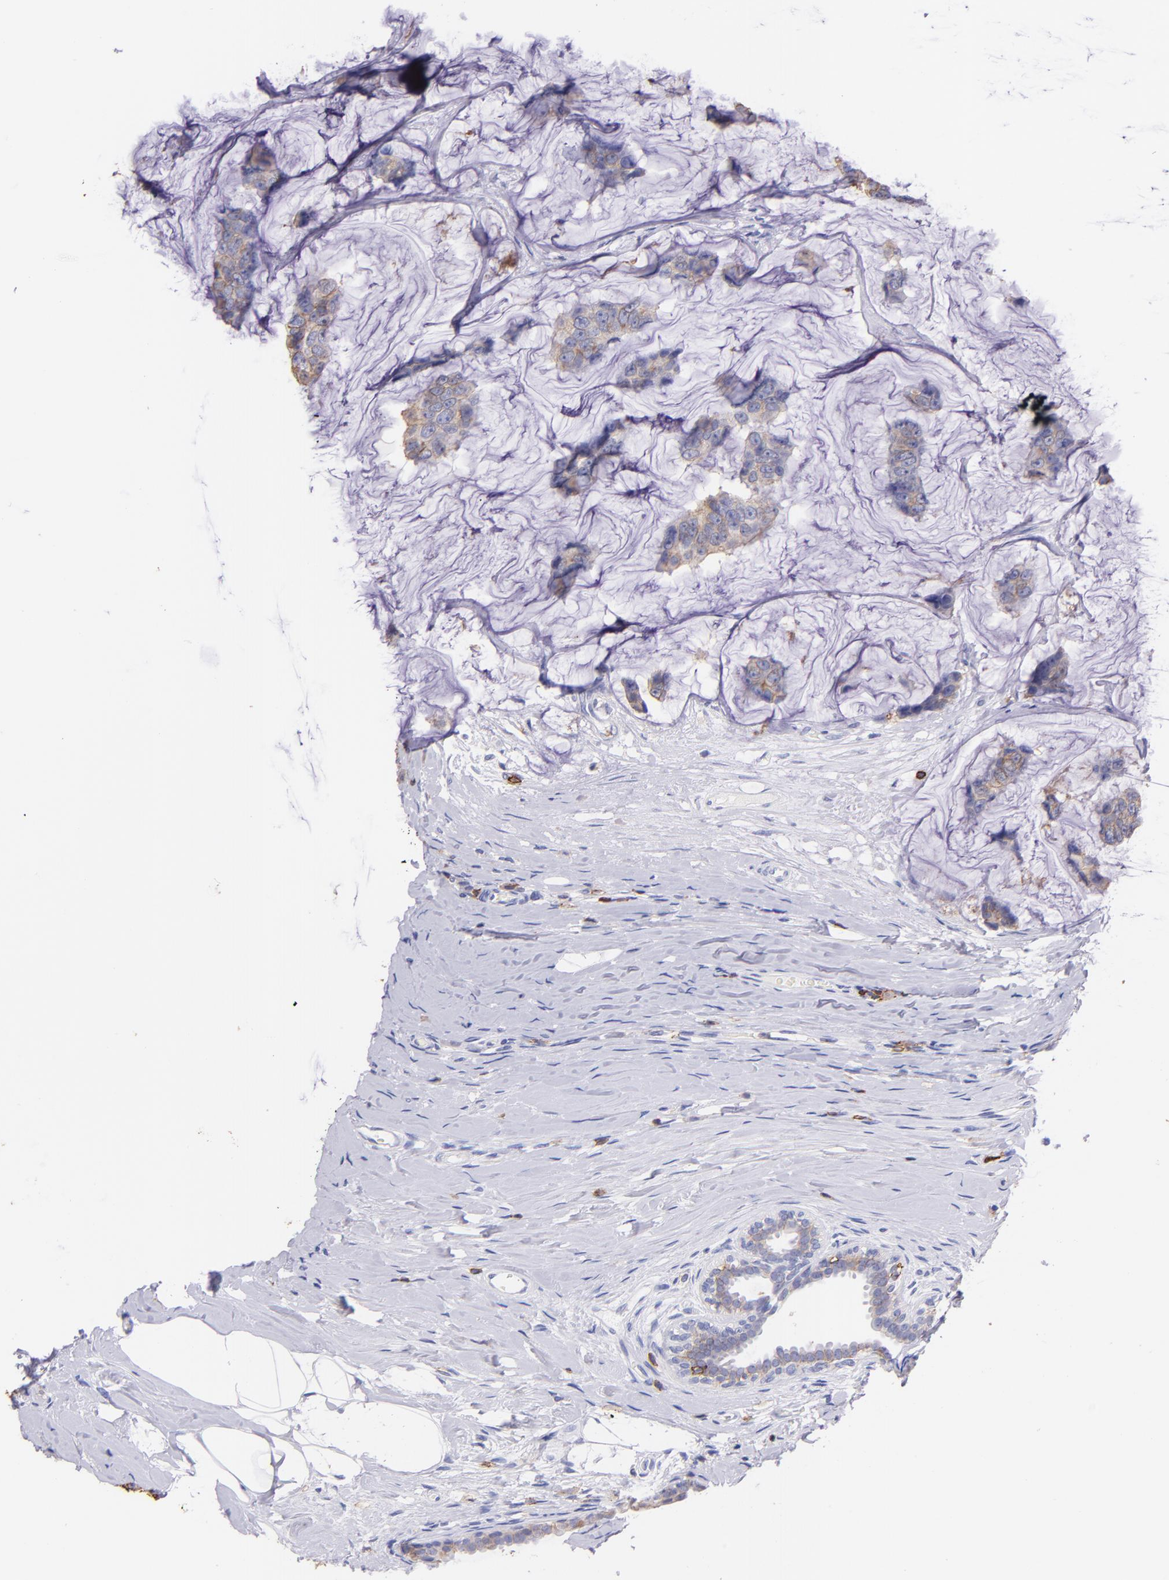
{"staining": {"intensity": "weak", "quantity": "25%-75%", "location": "cytoplasmic/membranous"}, "tissue": "breast cancer", "cell_type": "Tumor cells", "image_type": "cancer", "snomed": [{"axis": "morphology", "description": "Normal tissue, NOS"}, {"axis": "morphology", "description": "Duct carcinoma"}, {"axis": "topography", "description": "Breast"}], "caption": "The immunohistochemical stain labels weak cytoplasmic/membranous expression in tumor cells of infiltrating ductal carcinoma (breast) tissue.", "gene": "SPN", "patient": {"sex": "female", "age": 50}}